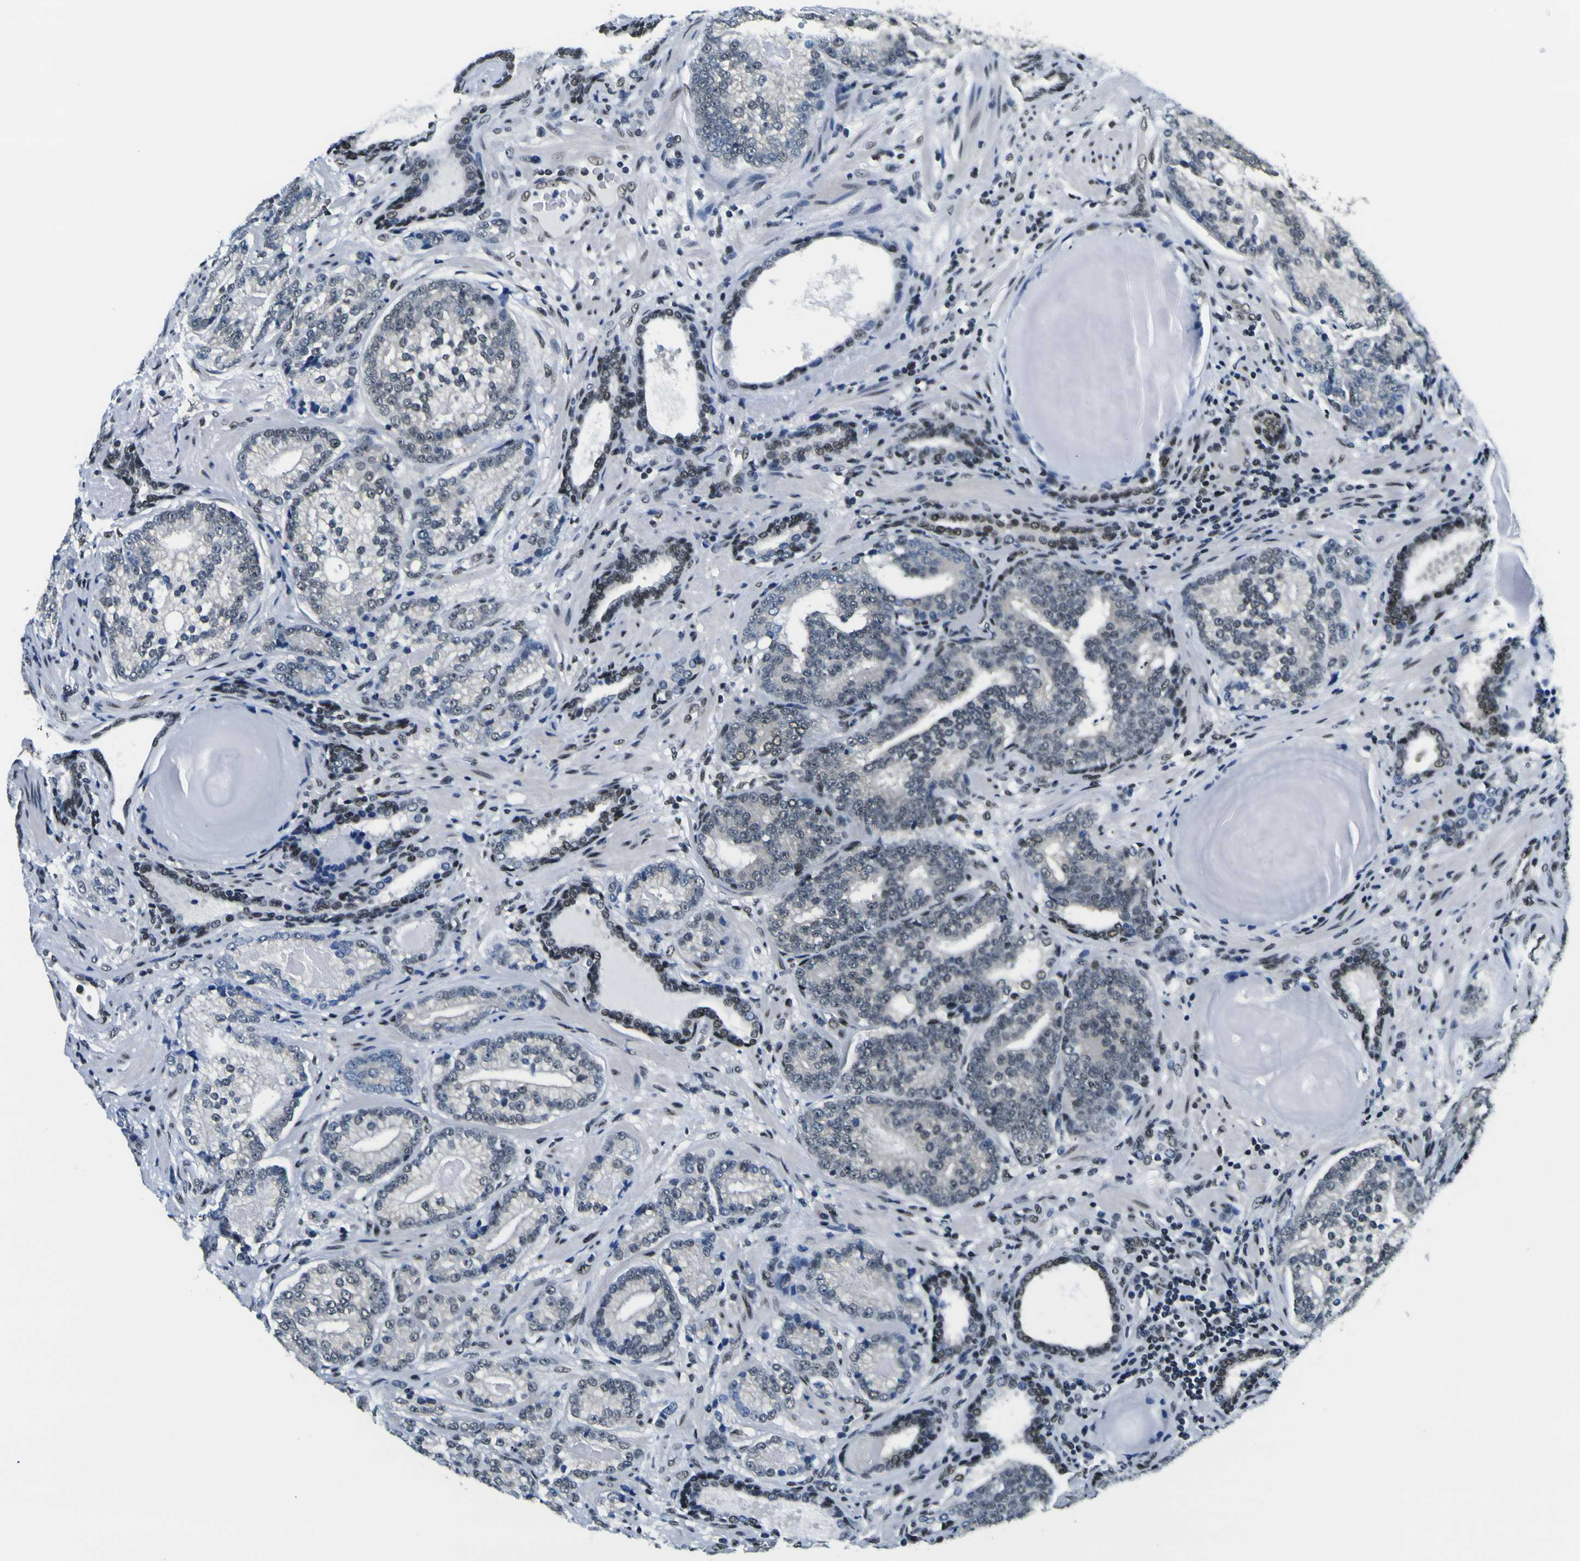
{"staining": {"intensity": "moderate", "quantity": "25%-75%", "location": "nuclear"}, "tissue": "prostate cancer", "cell_type": "Tumor cells", "image_type": "cancer", "snomed": [{"axis": "morphology", "description": "Adenocarcinoma, High grade"}, {"axis": "topography", "description": "Prostate"}], "caption": "A photomicrograph showing moderate nuclear expression in about 25%-75% of tumor cells in prostate cancer, as visualized by brown immunohistochemical staining.", "gene": "SP1", "patient": {"sex": "male", "age": 61}}